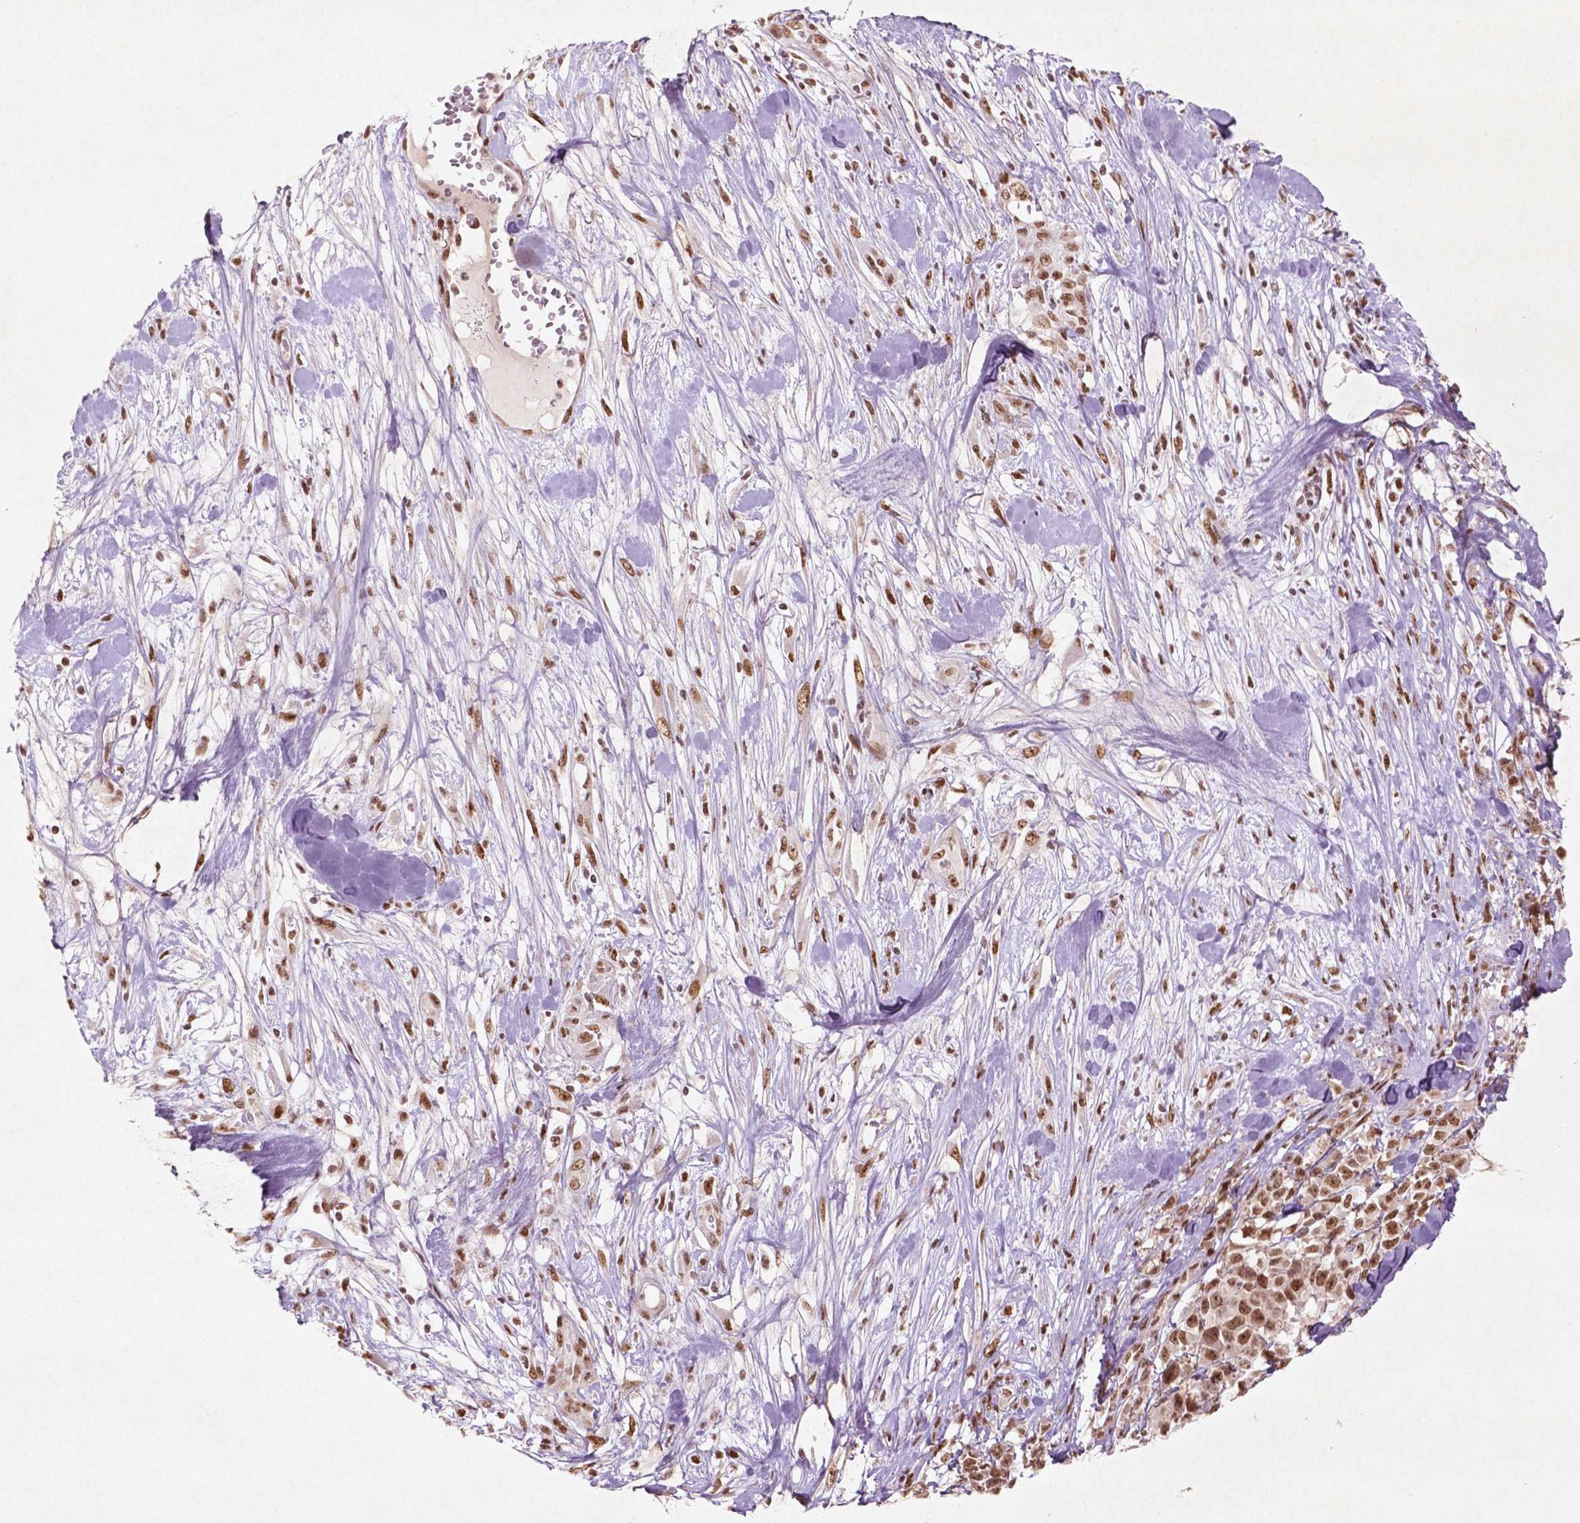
{"staining": {"intensity": "strong", "quantity": ">75%", "location": "nuclear"}, "tissue": "melanoma", "cell_type": "Tumor cells", "image_type": "cancer", "snomed": [{"axis": "morphology", "description": "Malignant melanoma, Metastatic site"}, {"axis": "topography", "description": "Skin"}], "caption": "Protein expression analysis of human malignant melanoma (metastatic site) reveals strong nuclear staining in approximately >75% of tumor cells. (DAB (3,3'-diaminobenzidine) IHC, brown staining for protein, blue staining for nuclei).", "gene": "HMG20B", "patient": {"sex": "male", "age": 84}}